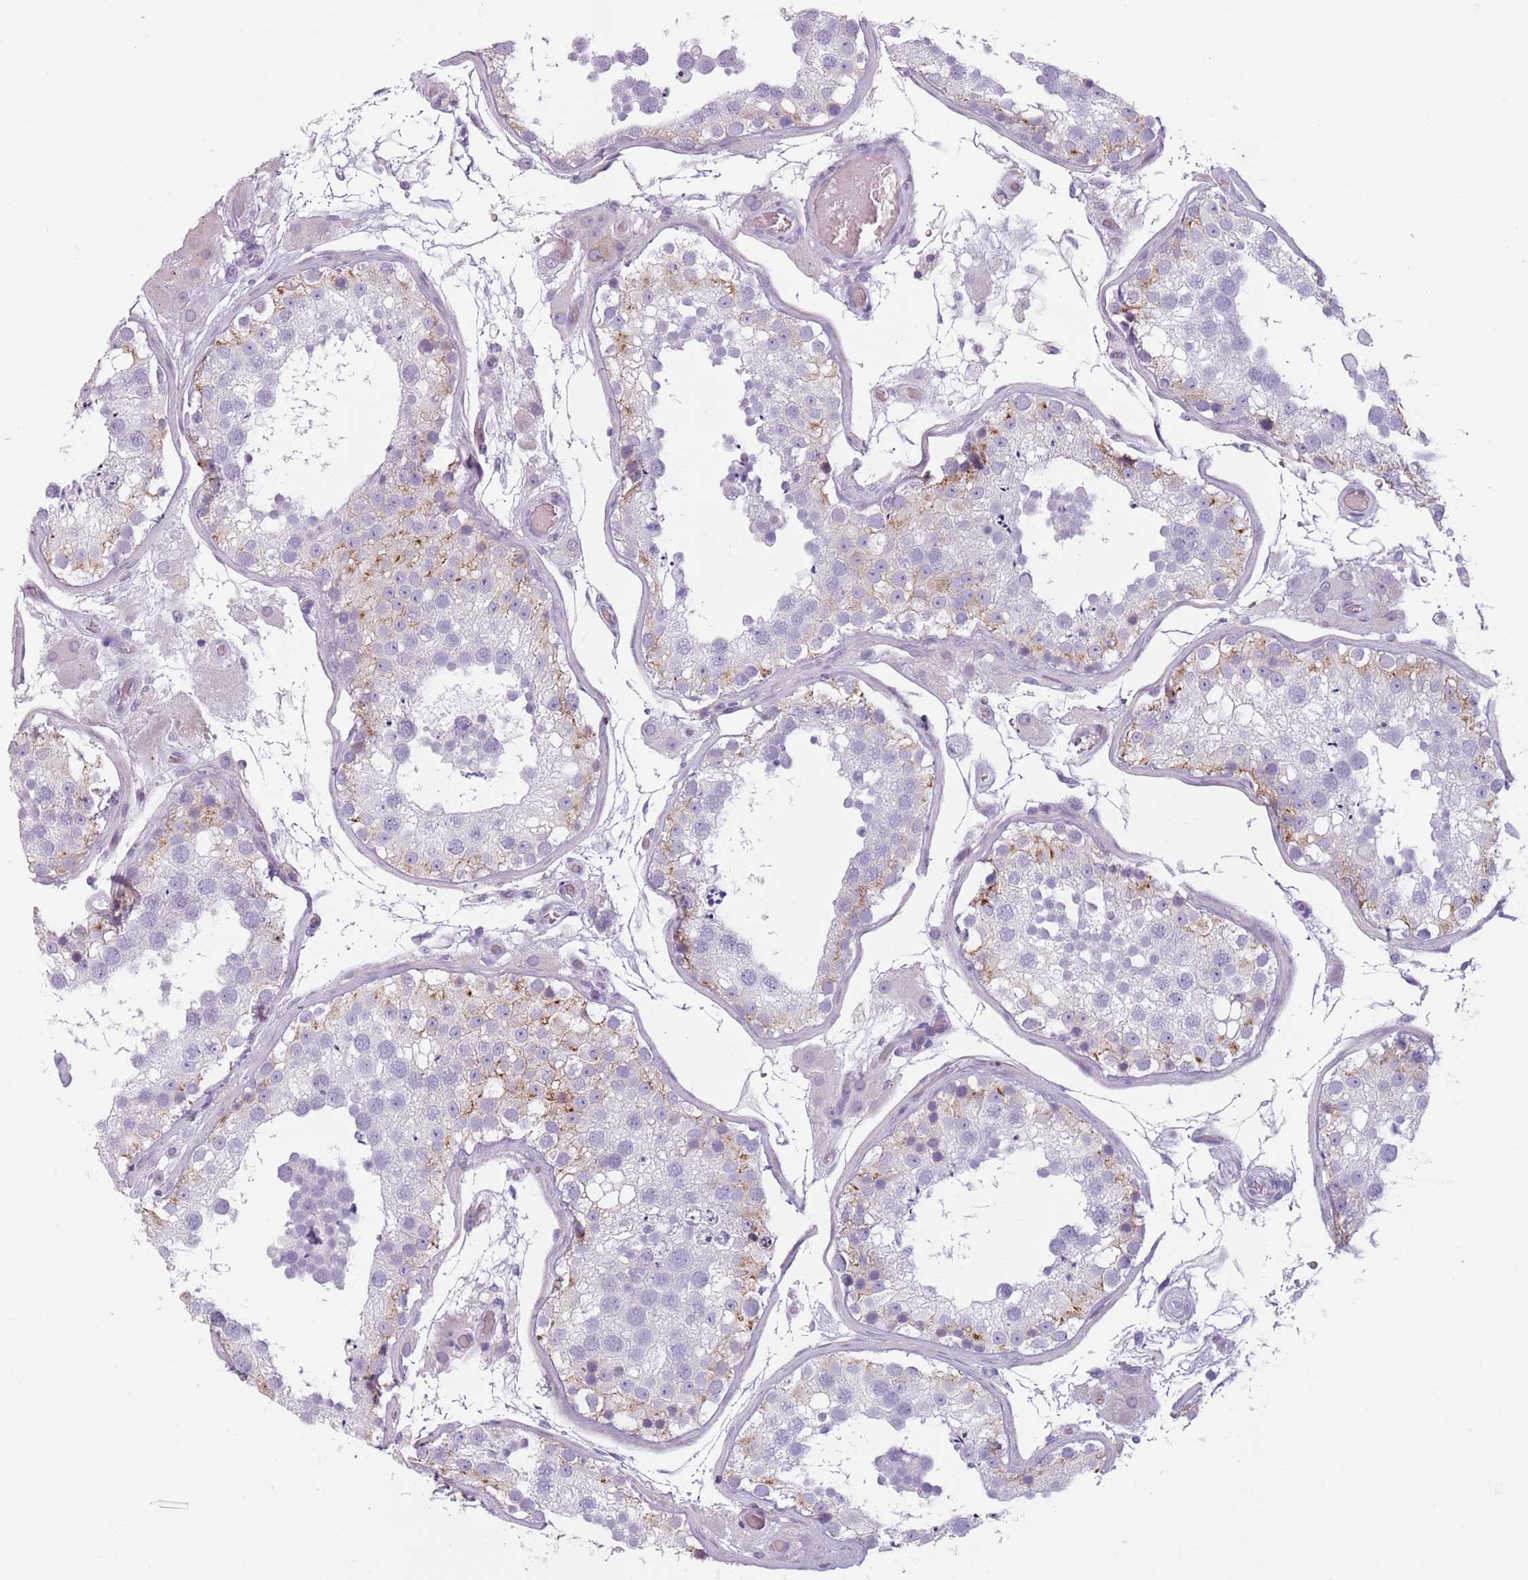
{"staining": {"intensity": "weak", "quantity": "<25%", "location": "cytoplasmic/membranous"}, "tissue": "testis", "cell_type": "Cells in seminiferous ducts", "image_type": "normal", "snomed": [{"axis": "morphology", "description": "Normal tissue, NOS"}, {"axis": "topography", "description": "Testis"}], "caption": "Immunohistochemical staining of normal testis demonstrates no significant expression in cells in seminiferous ducts. (DAB (3,3'-diaminobenzidine) immunohistochemistry visualized using brightfield microscopy, high magnification).", "gene": "MEGF8", "patient": {"sex": "male", "age": 26}}